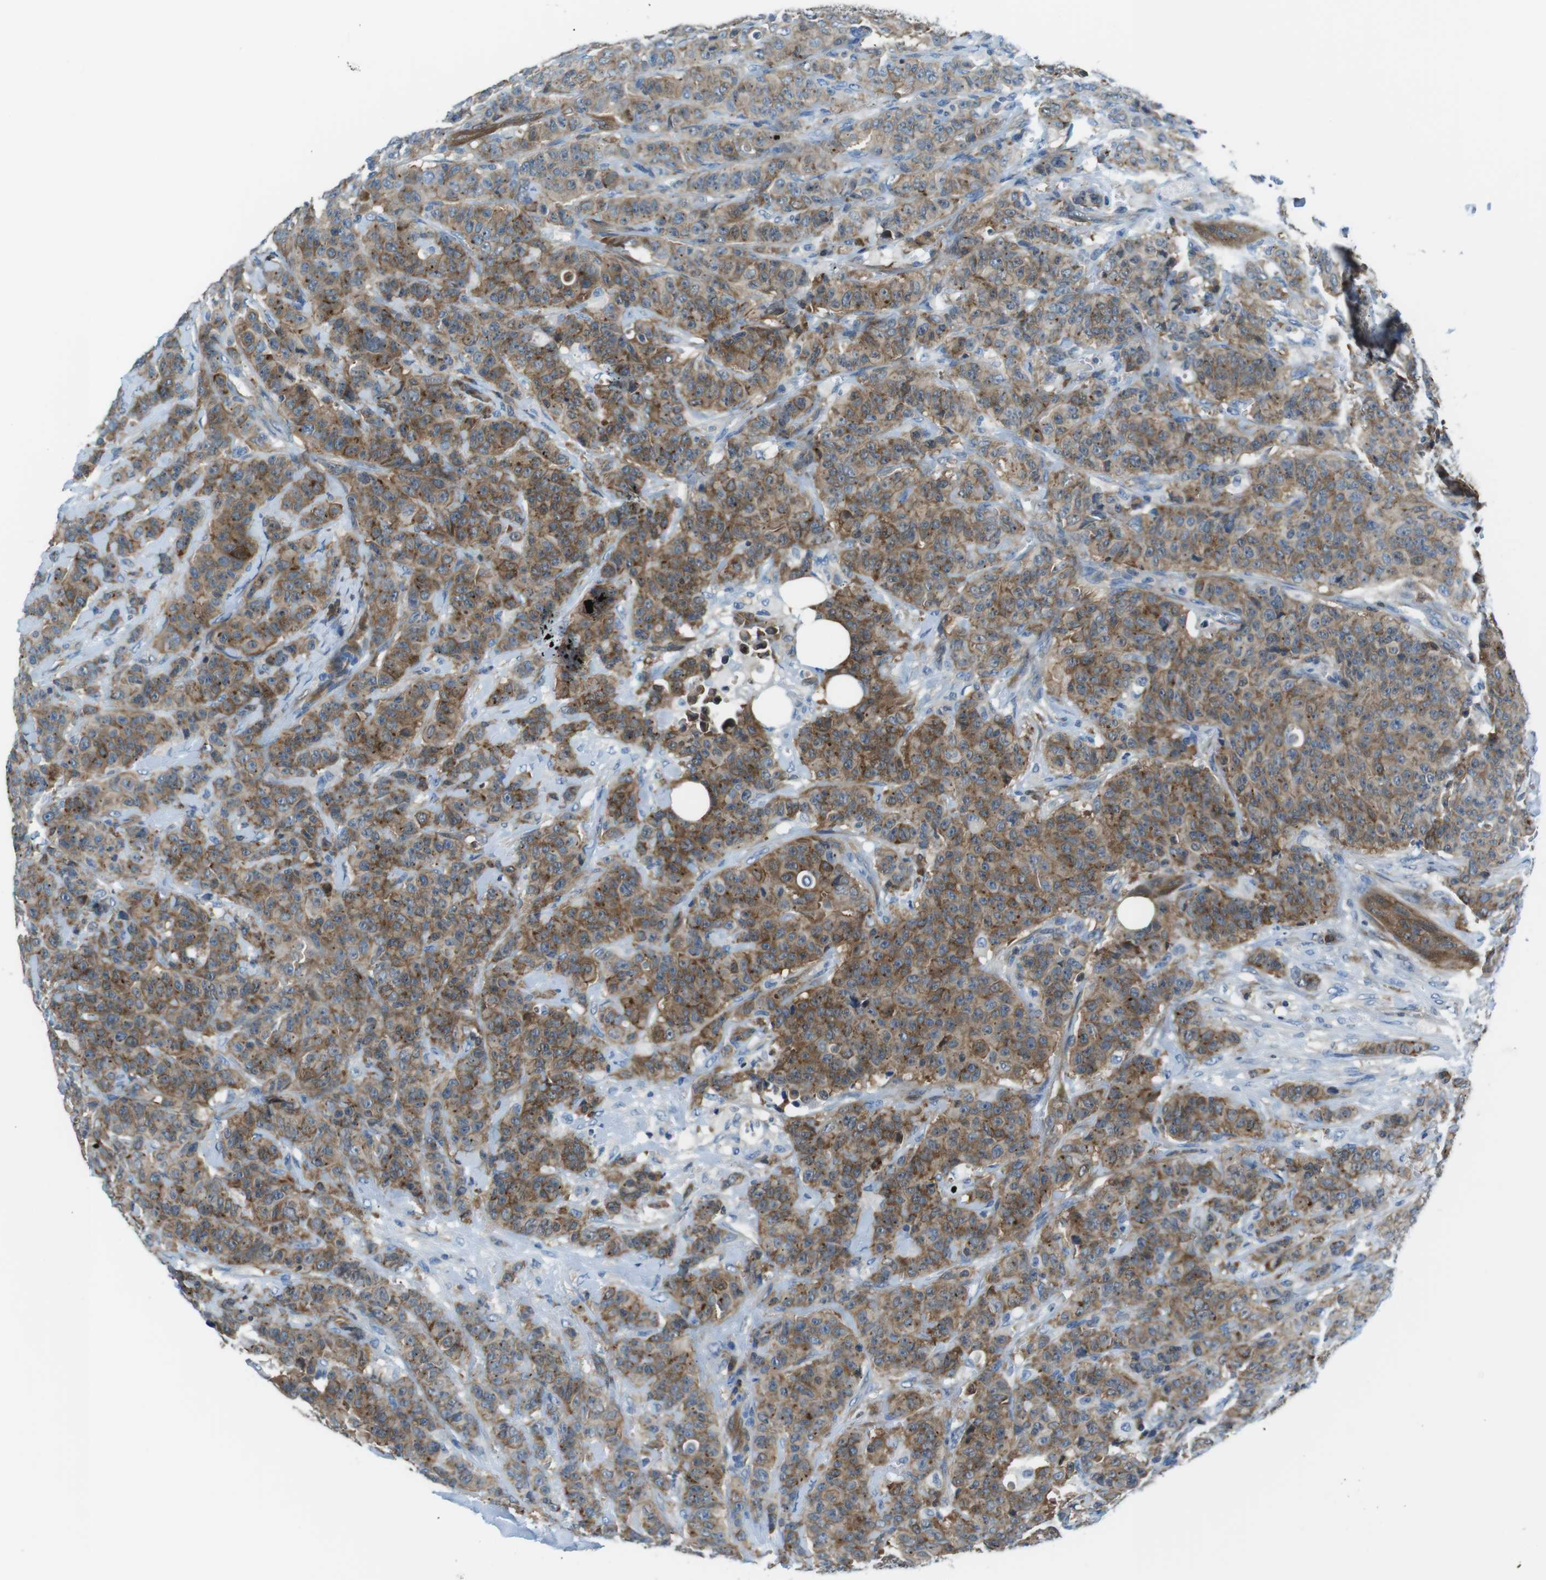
{"staining": {"intensity": "moderate", "quantity": ">75%", "location": "cytoplasmic/membranous"}, "tissue": "breast cancer", "cell_type": "Tumor cells", "image_type": "cancer", "snomed": [{"axis": "morphology", "description": "Normal tissue, NOS"}, {"axis": "morphology", "description": "Duct carcinoma"}, {"axis": "topography", "description": "Breast"}], "caption": "Immunohistochemical staining of invasive ductal carcinoma (breast) shows moderate cytoplasmic/membranous protein staining in approximately >75% of tumor cells.", "gene": "TES", "patient": {"sex": "female", "age": 40}}